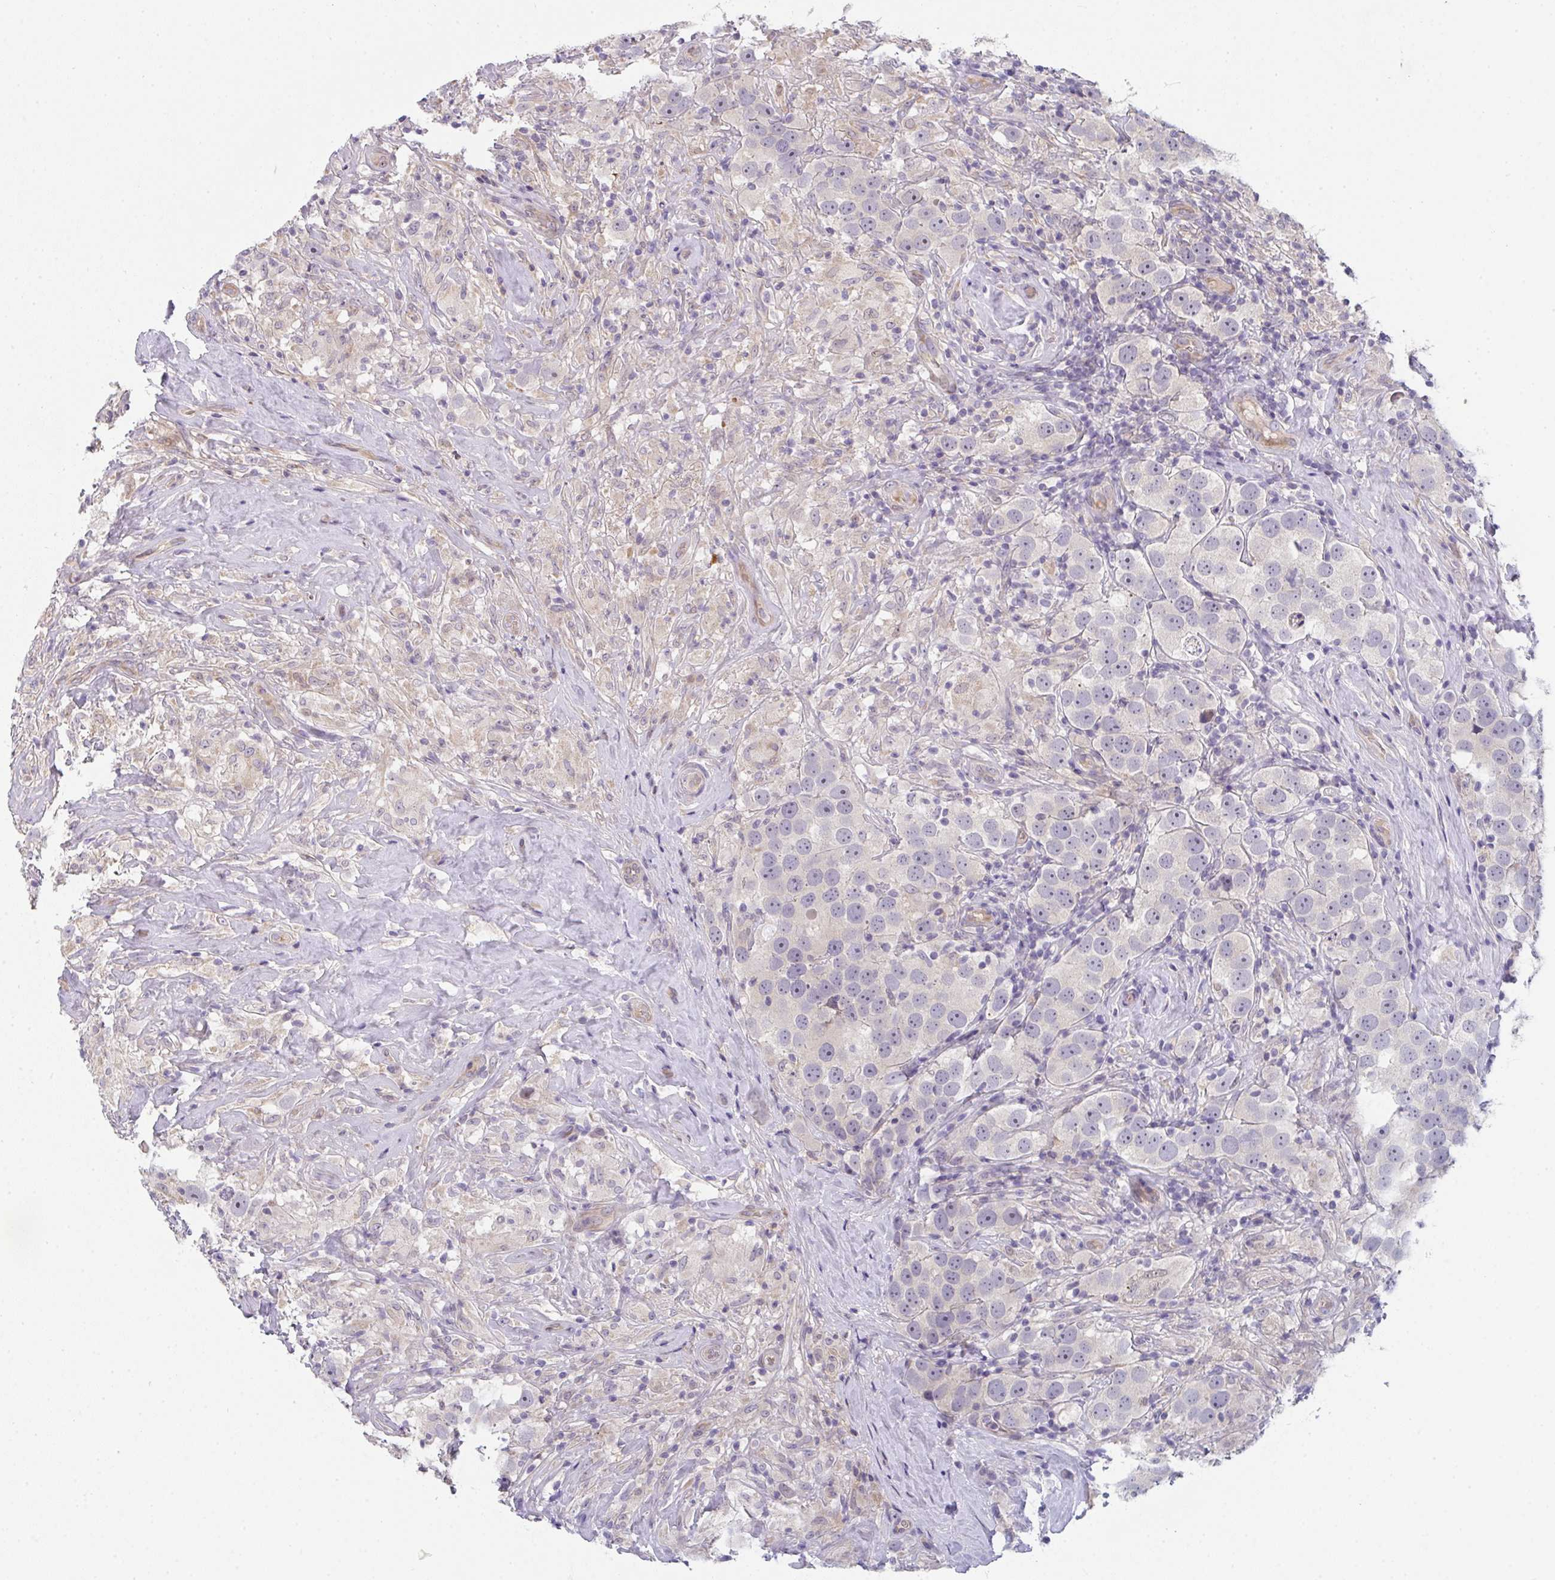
{"staining": {"intensity": "negative", "quantity": "none", "location": "none"}, "tissue": "testis cancer", "cell_type": "Tumor cells", "image_type": "cancer", "snomed": [{"axis": "morphology", "description": "Seminoma, NOS"}, {"axis": "topography", "description": "Testis"}], "caption": "Immunohistochemistry histopathology image of neoplastic tissue: testis seminoma stained with DAB (3,3'-diaminobenzidine) reveals no significant protein positivity in tumor cells.", "gene": "TNFRSF10A", "patient": {"sex": "male", "age": 49}}